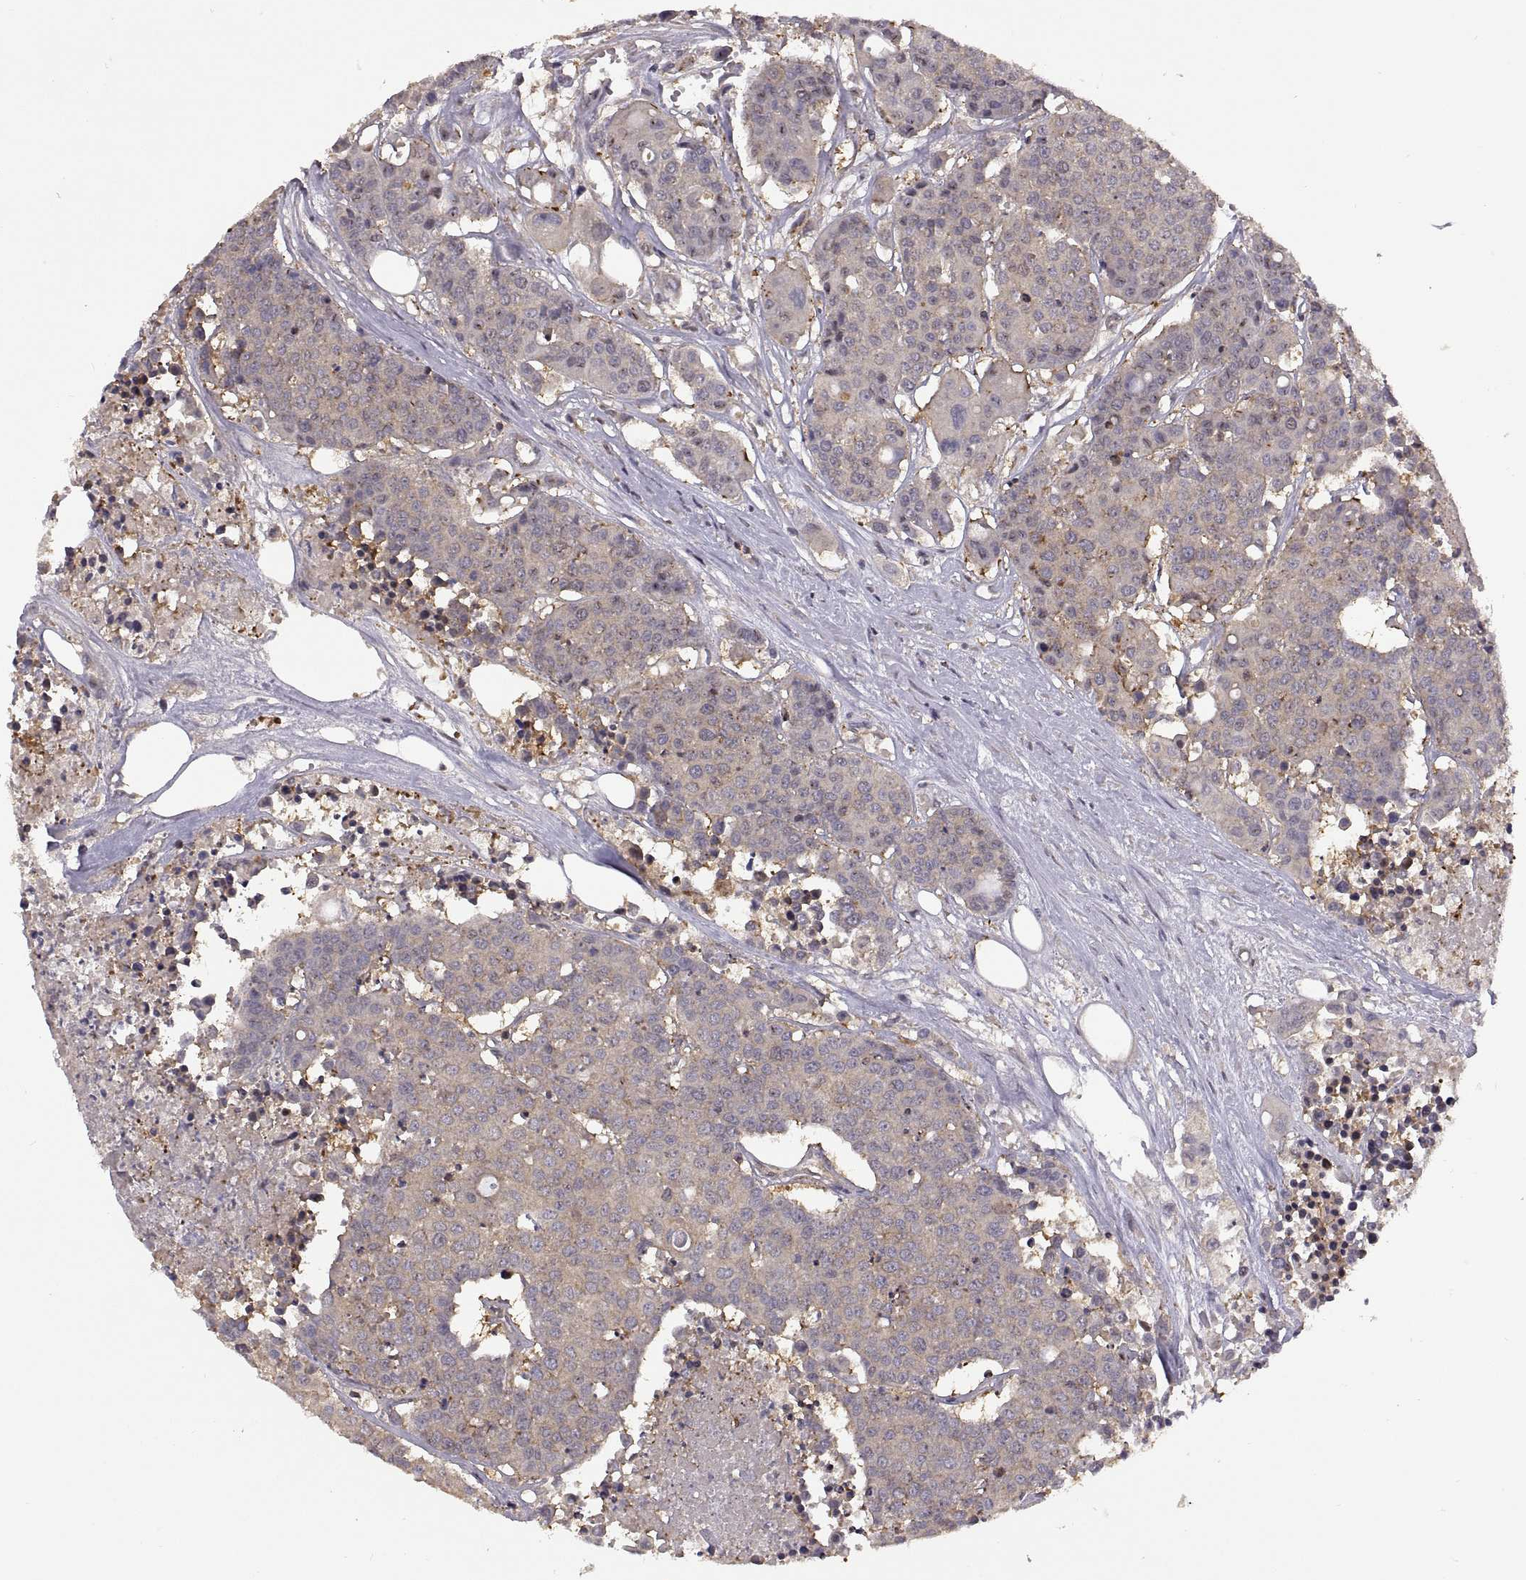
{"staining": {"intensity": "negative", "quantity": "none", "location": "none"}, "tissue": "carcinoid", "cell_type": "Tumor cells", "image_type": "cancer", "snomed": [{"axis": "morphology", "description": "Carcinoid, malignant, NOS"}, {"axis": "topography", "description": "Colon"}], "caption": "Protein analysis of carcinoid (malignant) demonstrates no significant expression in tumor cells. (DAB (3,3'-diaminobenzidine) IHC with hematoxylin counter stain).", "gene": "NMNAT2", "patient": {"sex": "male", "age": 81}}